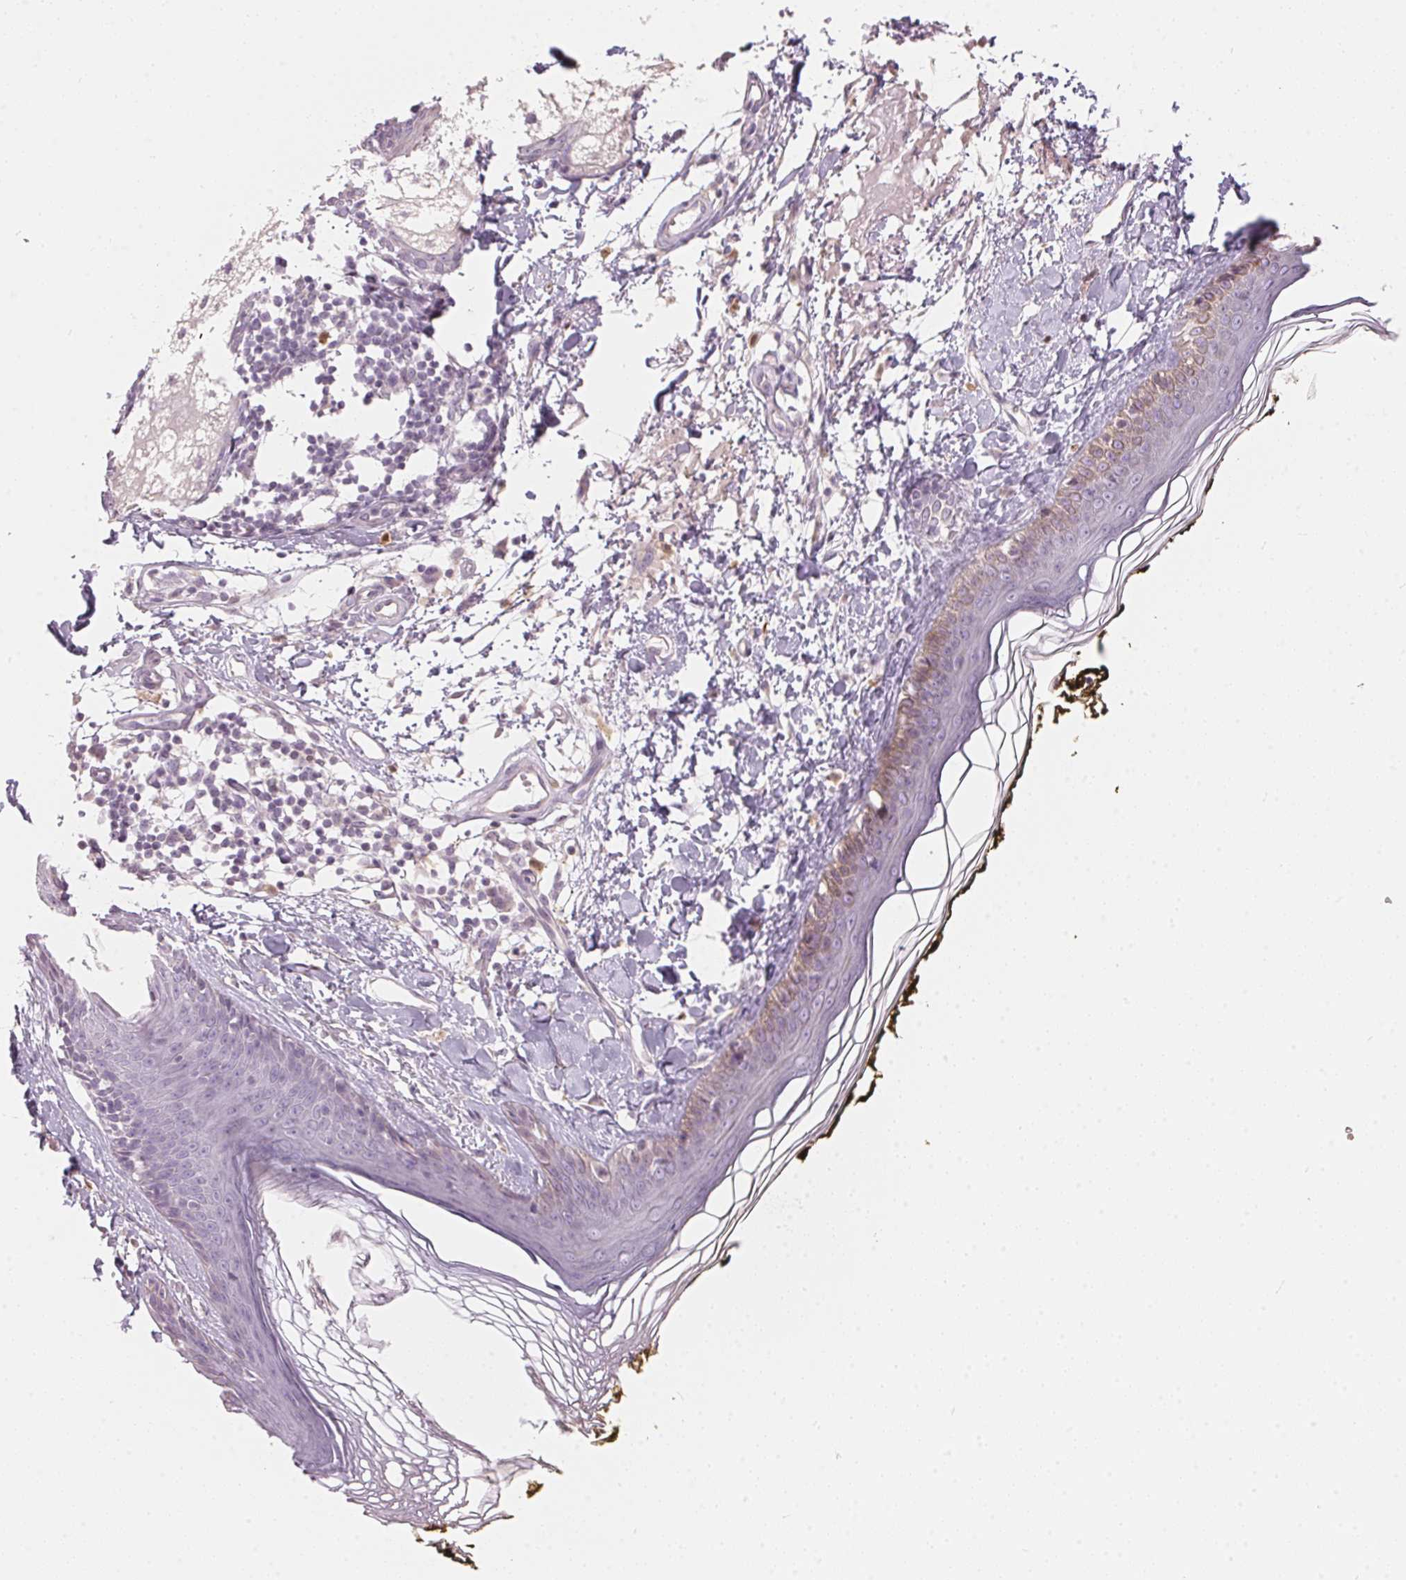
{"staining": {"intensity": "negative", "quantity": "none", "location": "none"}, "tissue": "skin", "cell_type": "Fibroblasts", "image_type": "normal", "snomed": [{"axis": "morphology", "description": "Normal tissue, NOS"}, {"axis": "topography", "description": "Skin"}], "caption": "Immunohistochemistry (IHC) image of normal skin: human skin stained with DAB (3,3'-diaminobenzidine) displays no significant protein positivity in fibroblasts.", "gene": "SERPINB1", "patient": {"sex": "male", "age": 76}}